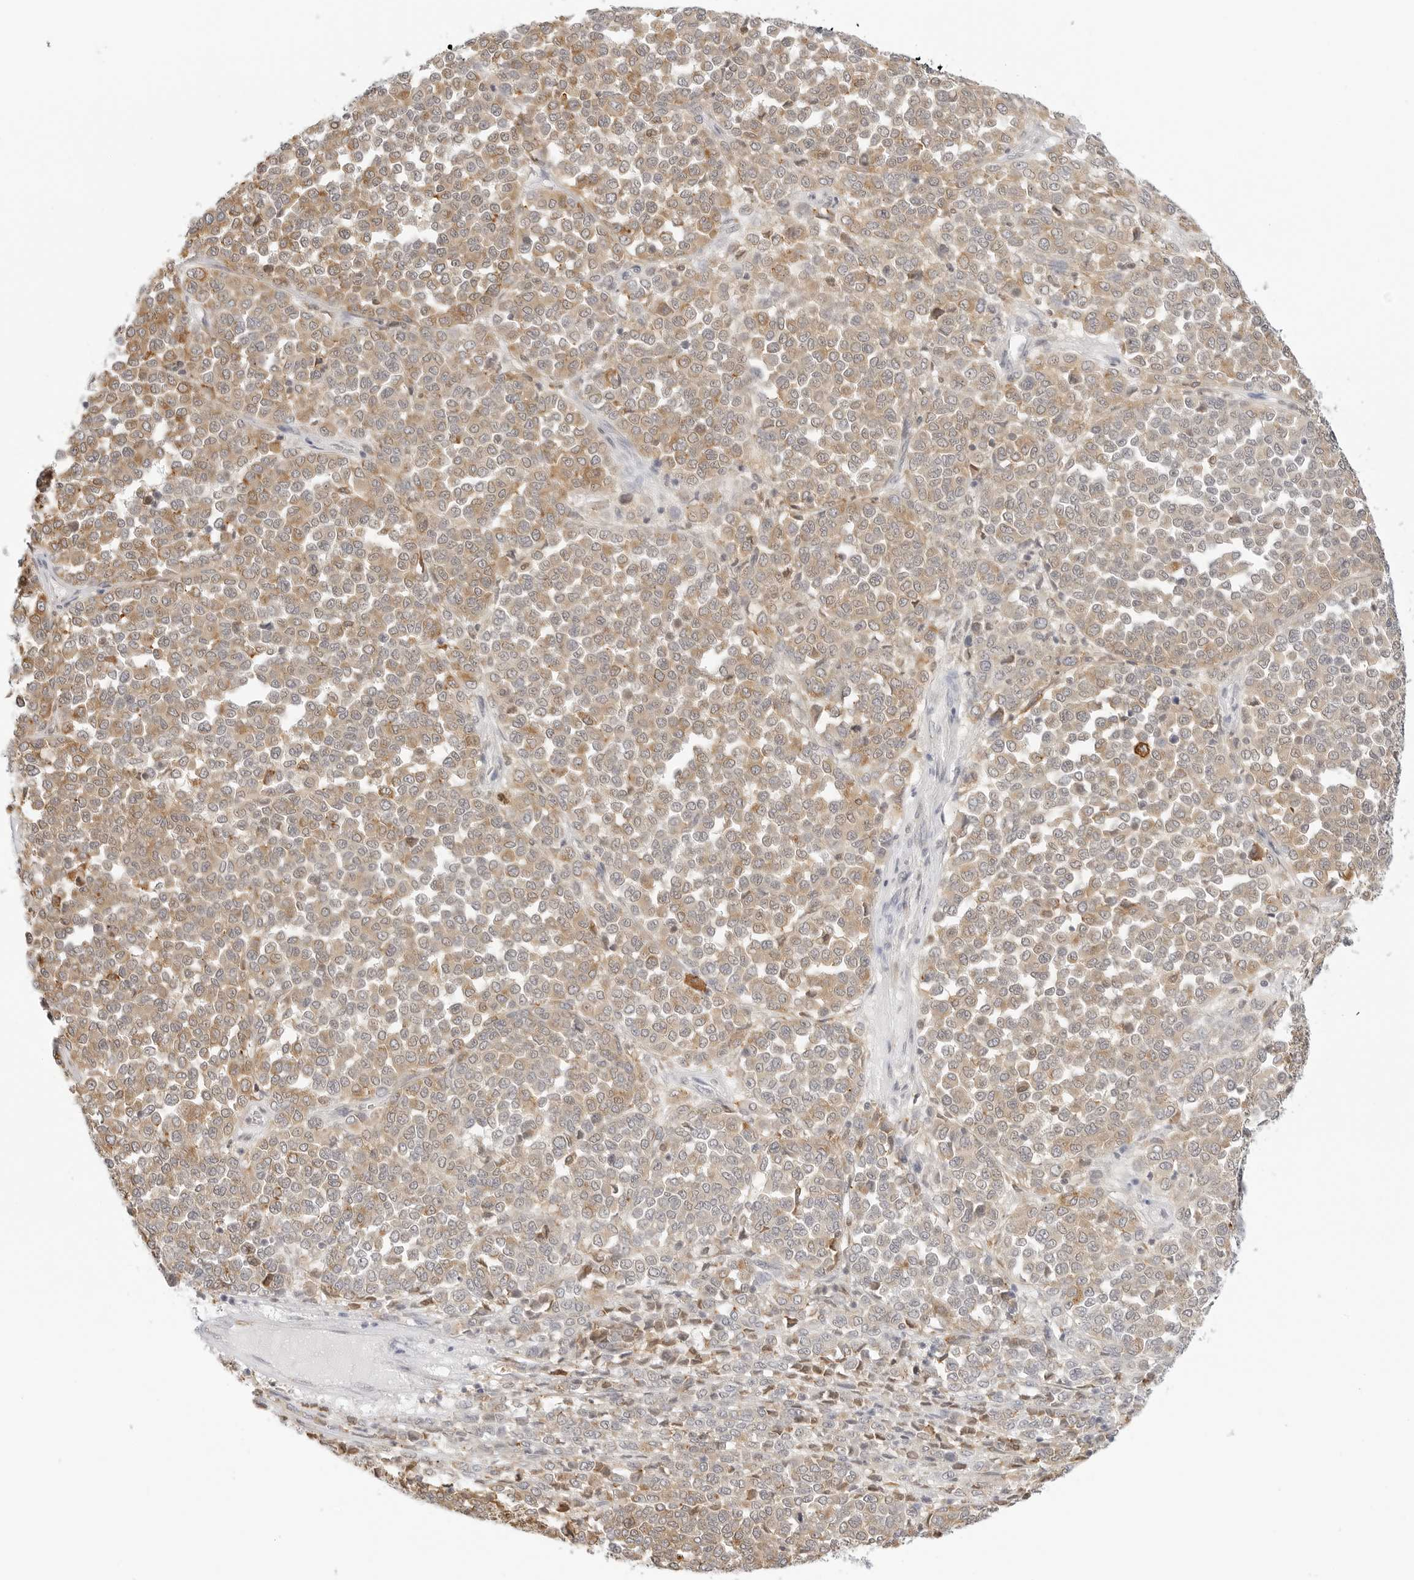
{"staining": {"intensity": "weak", "quantity": ">75%", "location": "cytoplasmic/membranous"}, "tissue": "melanoma", "cell_type": "Tumor cells", "image_type": "cancer", "snomed": [{"axis": "morphology", "description": "Malignant melanoma, Metastatic site"}, {"axis": "topography", "description": "Pancreas"}], "caption": "Protein expression analysis of human melanoma reveals weak cytoplasmic/membranous positivity in approximately >75% of tumor cells. Using DAB (brown) and hematoxylin (blue) stains, captured at high magnification using brightfield microscopy.", "gene": "THEM4", "patient": {"sex": "female", "age": 30}}